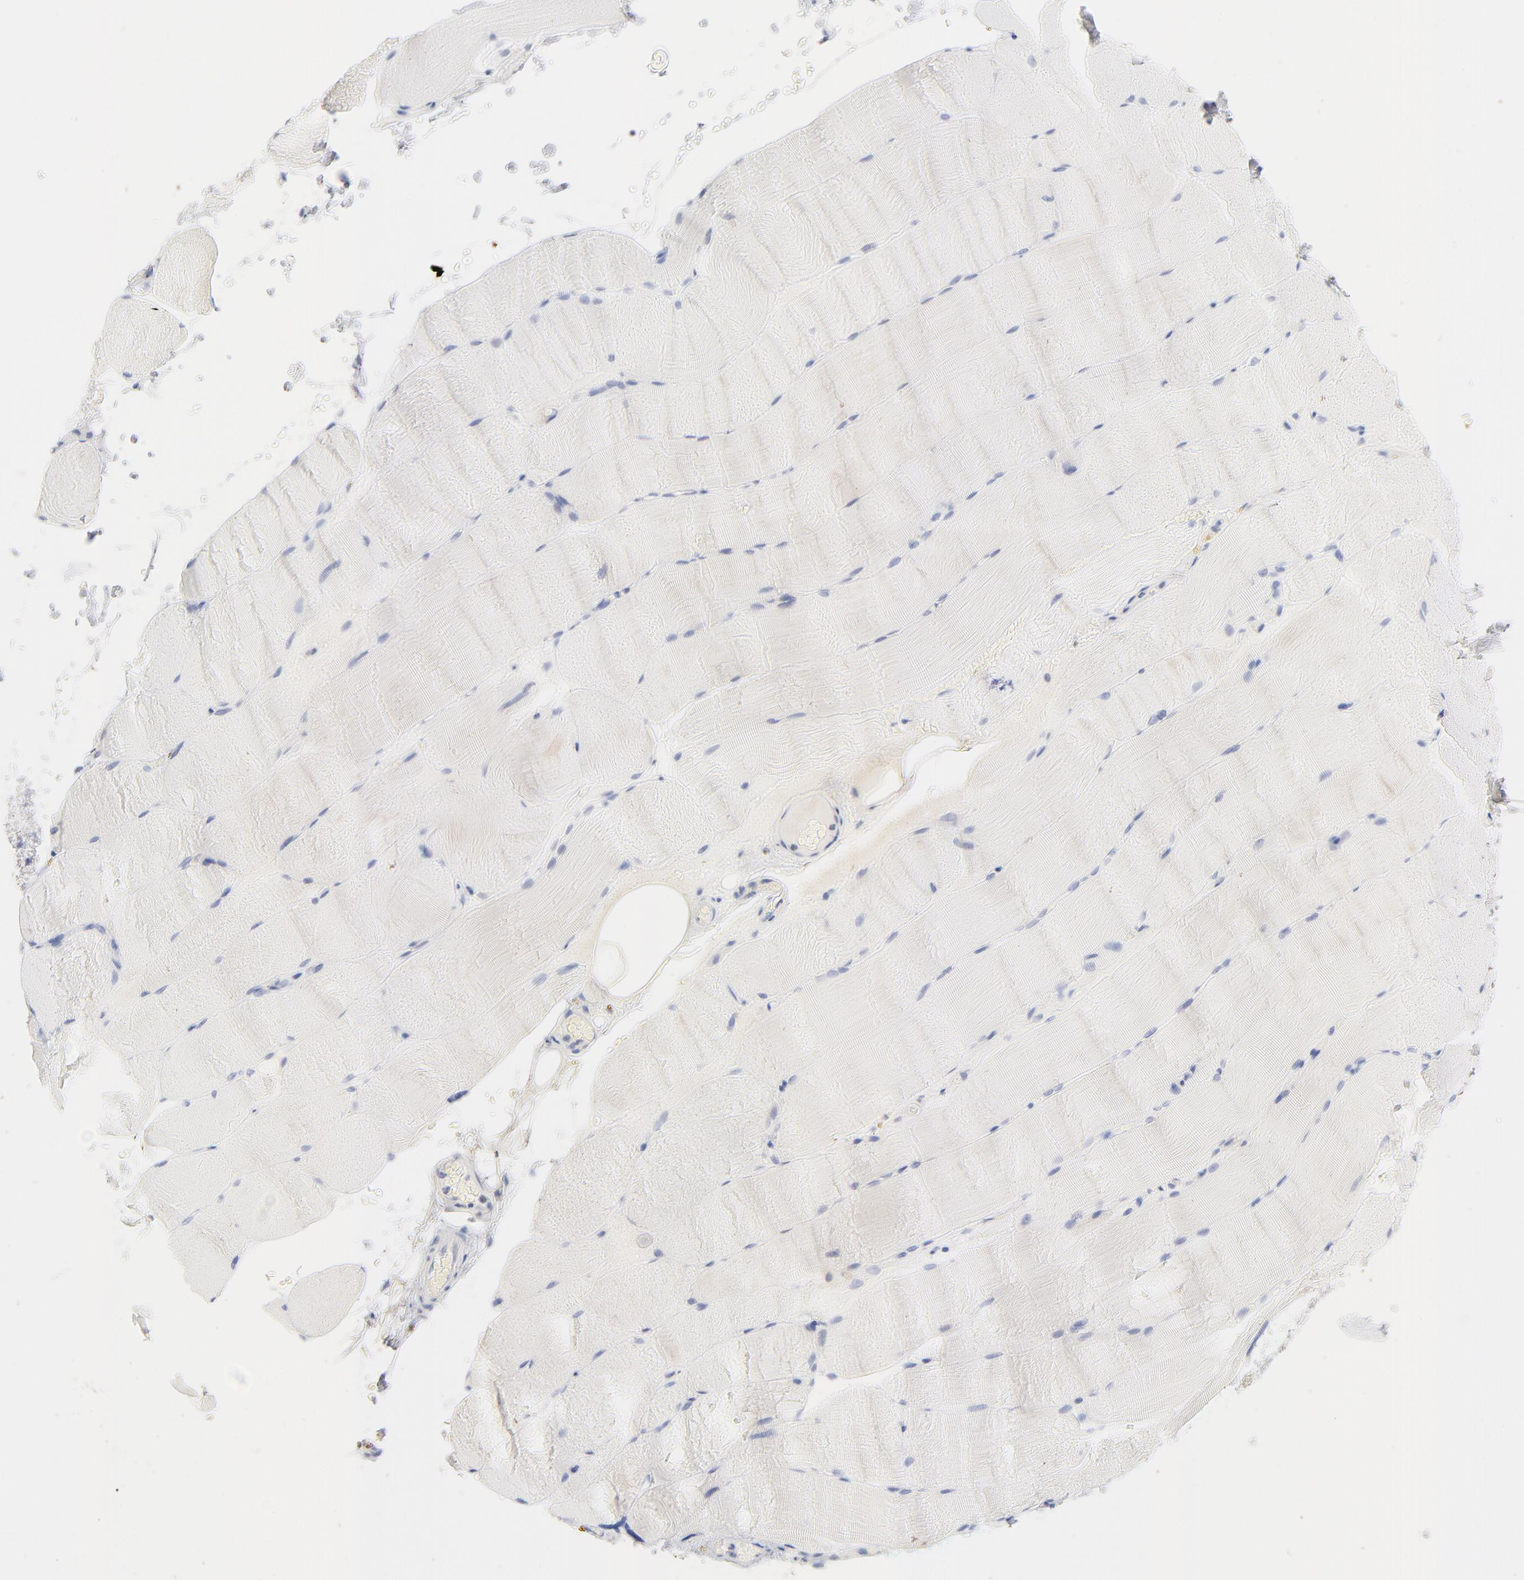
{"staining": {"intensity": "negative", "quantity": "none", "location": "none"}, "tissue": "skeletal muscle", "cell_type": "Myocytes", "image_type": "normal", "snomed": [{"axis": "morphology", "description": "Normal tissue, NOS"}, {"axis": "topography", "description": "Skeletal muscle"}], "caption": "DAB immunohistochemical staining of unremarkable human skeletal muscle shows no significant expression in myocytes.", "gene": "ONECUT1", "patient": {"sex": "female", "age": 37}}